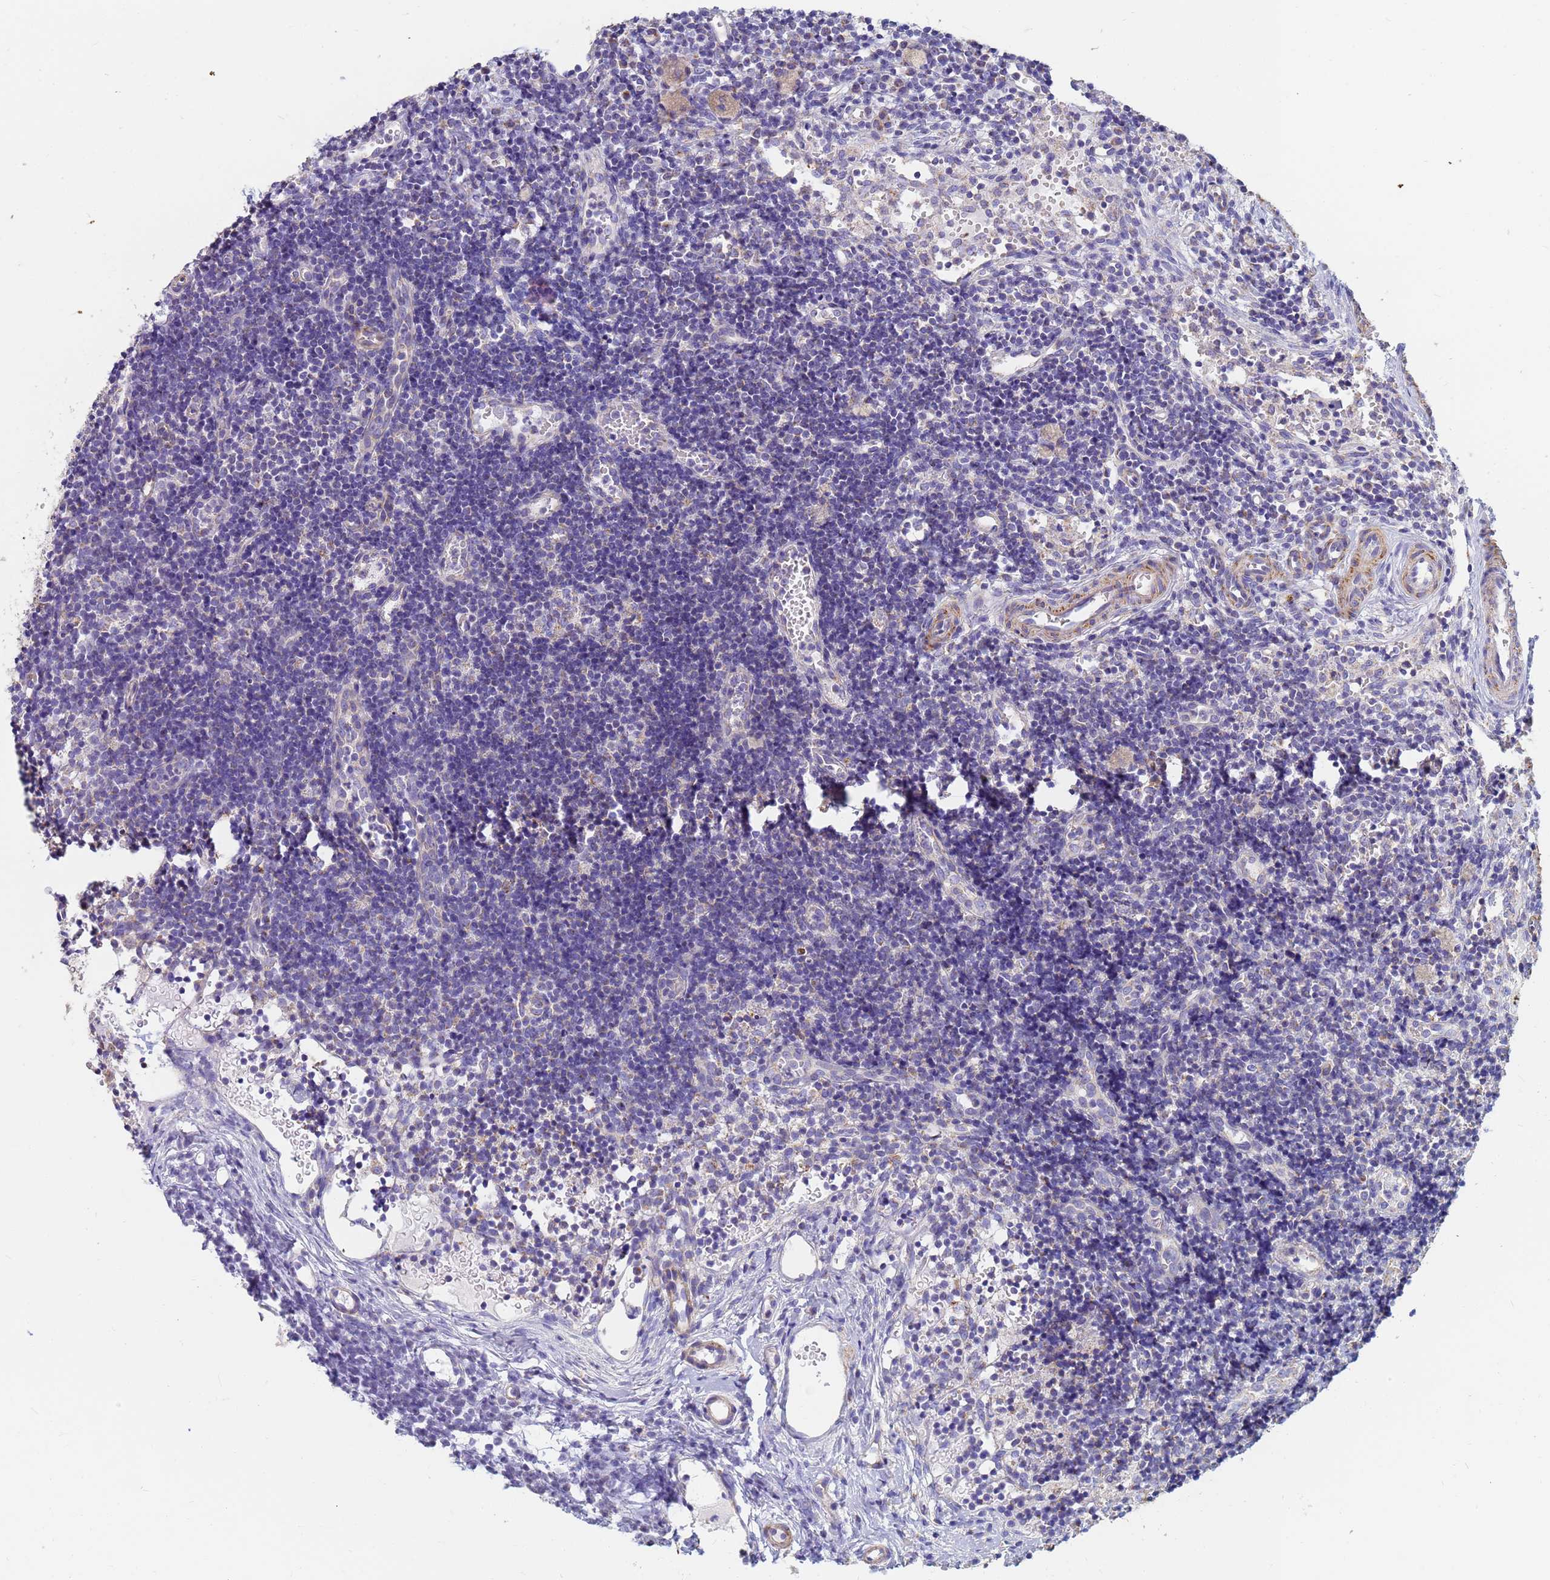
{"staining": {"intensity": "weak", "quantity": "25%-75%", "location": "cytoplasmic/membranous"}, "tissue": "lymph node", "cell_type": "Germinal center cells", "image_type": "normal", "snomed": [{"axis": "morphology", "description": "Normal tissue, NOS"}, {"axis": "topography", "description": "Lymph node"}], "caption": "The immunohistochemical stain highlights weak cytoplasmic/membranous expression in germinal center cells of normal lymph node. (Brightfield microscopy of DAB IHC at high magnification).", "gene": "UQCRHL", "patient": {"sex": "female", "age": 37}}